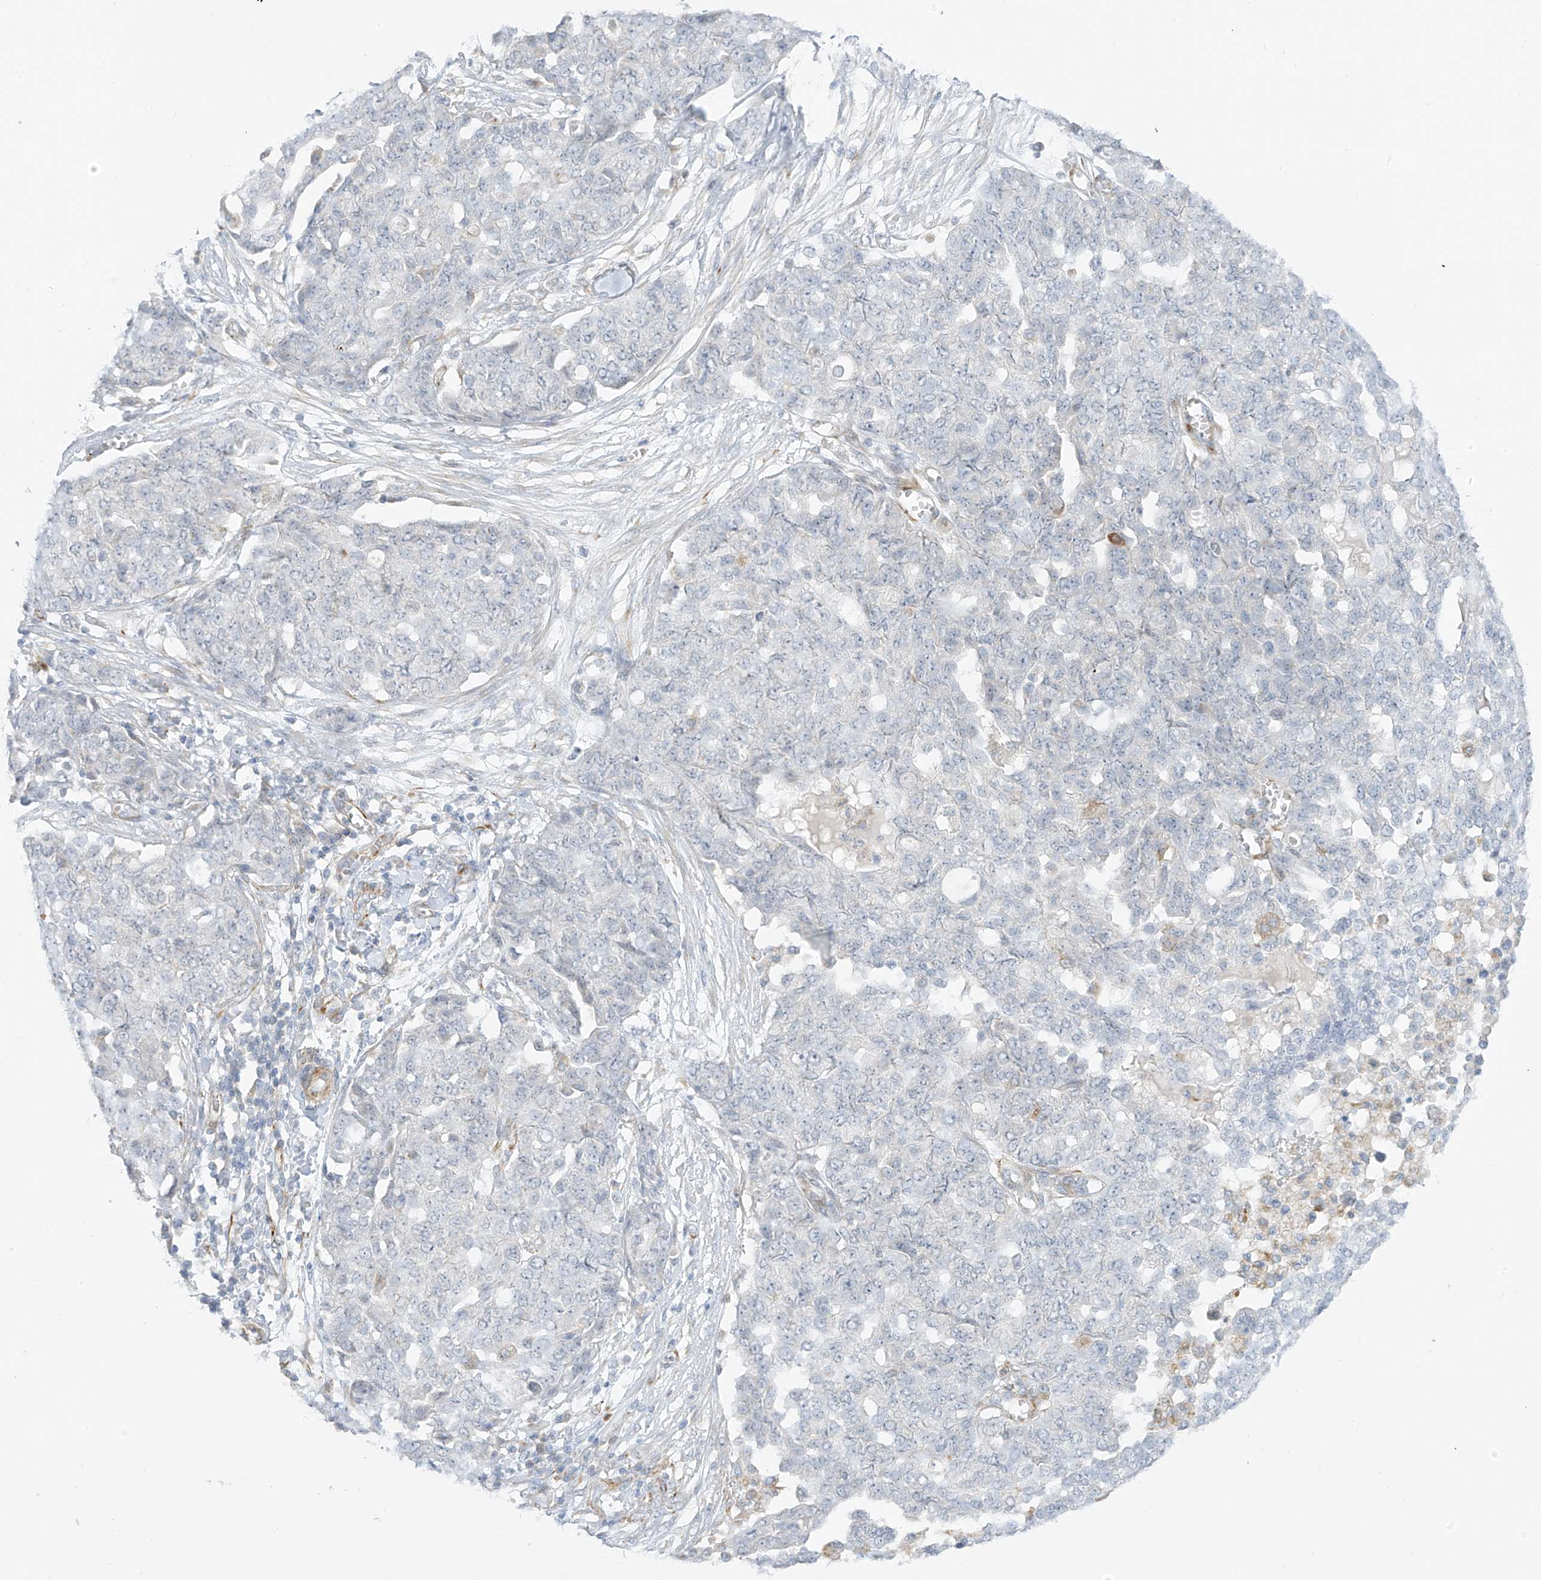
{"staining": {"intensity": "negative", "quantity": "none", "location": "none"}, "tissue": "ovarian cancer", "cell_type": "Tumor cells", "image_type": "cancer", "snomed": [{"axis": "morphology", "description": "Cystadenocarcinoma, serous, NOS"}, {"axis": "topography", "description": "Soft tissue"}, {"axis": "topography", "description": "Ovary"}], "caption": "Immunohistochemistry (IHC) of ovarian cancer (serous cystadenocarcinoma) demonstrates no expression in tumor cells. The staining is performed using DAB brown chromogen with nuclei counter-stained in using hematoxylin.", "gene": "HS6ST2", "patient": {"sex": "female", "age": 57}}